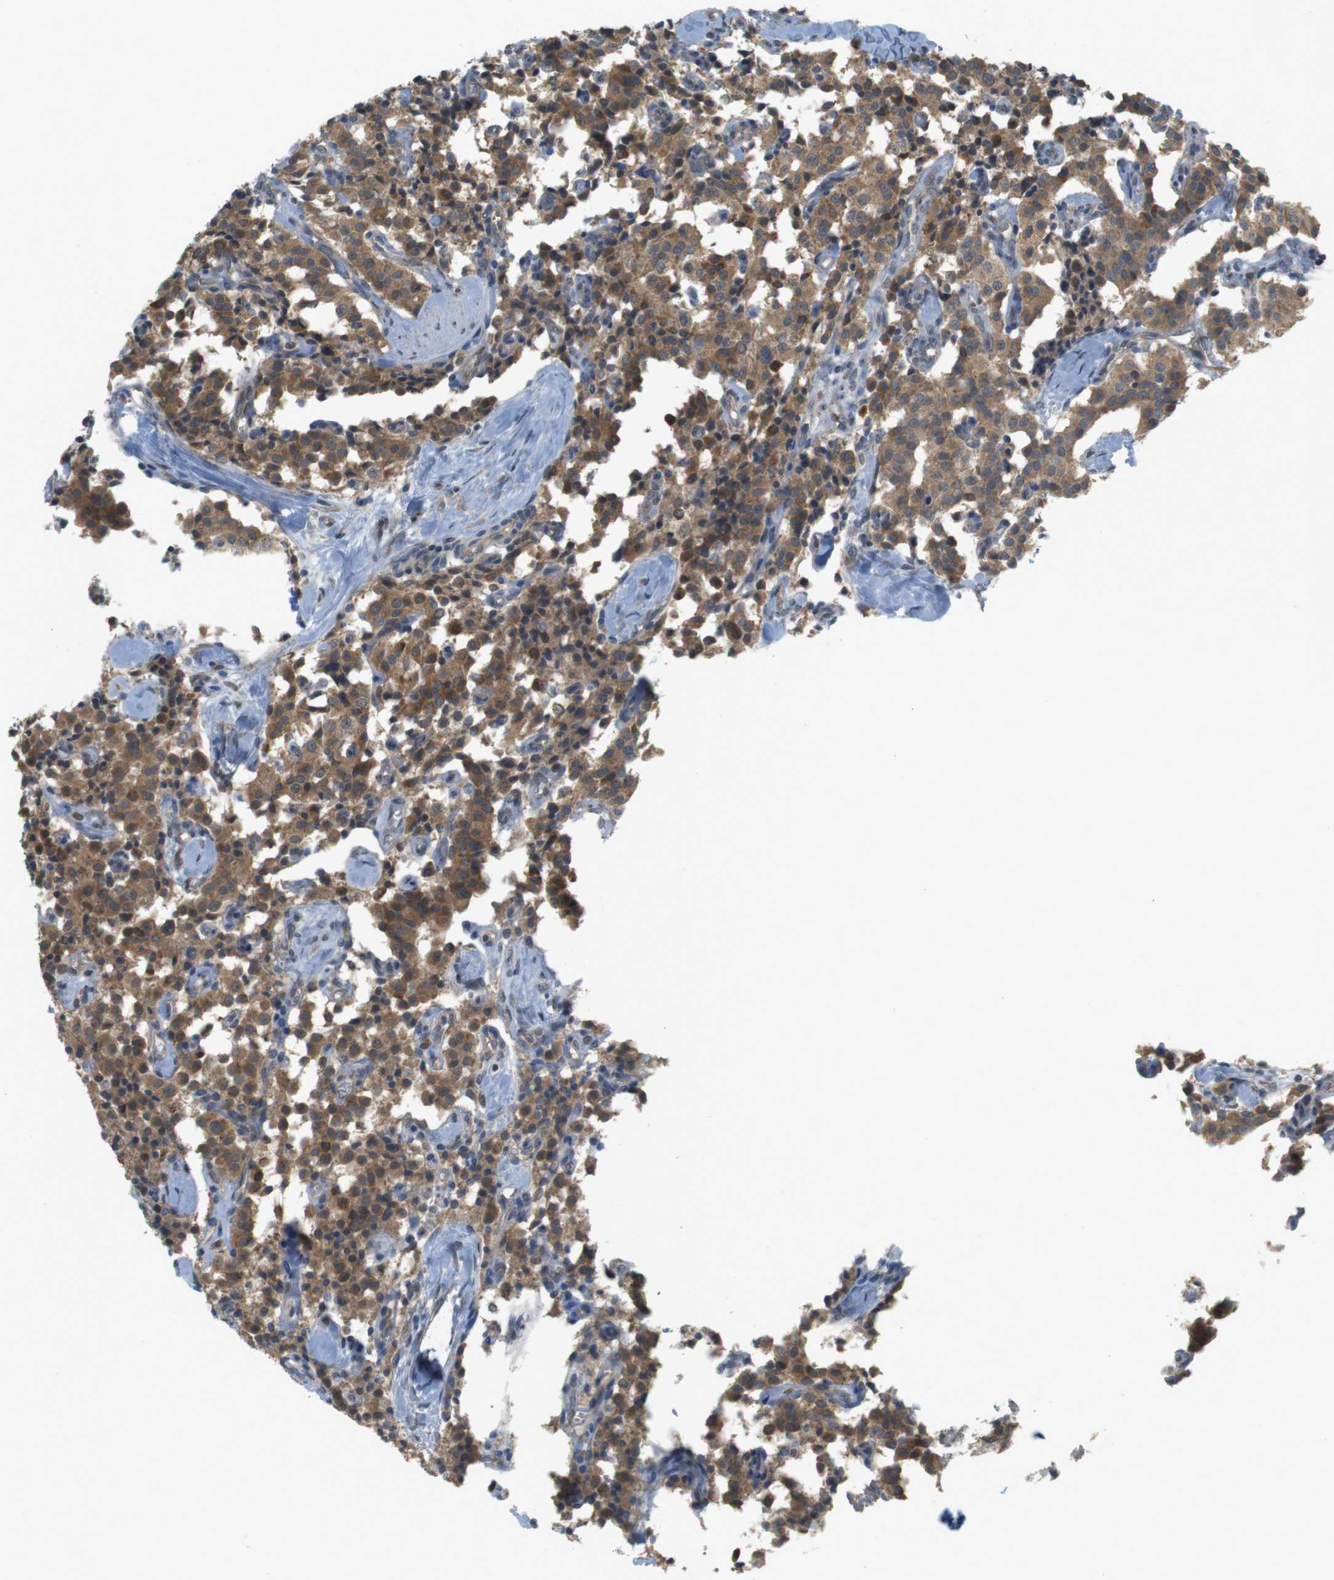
{"staining": {"intensity": "moderate", "quantity": ">75%", "location": "cytoplasmic/membranous"}, "tissue": "carcinoid", "cell_type": "Tumor cells", "image_type": "cancer", "snomed": [{"axis": "morphology", "description": "Carcinoid, malignant, NOS"}, {"axis": "topography", "description": "Lung"}], "caption": "IHC micrograph of malignant carcinoid stained for a protein (brown), which shows medium levels of moderate cytoplasmic/membranous staining in approximately >75% of tumor cells.", "gene": "RNF130", "patient": {"sex": "male", "age": 30}}